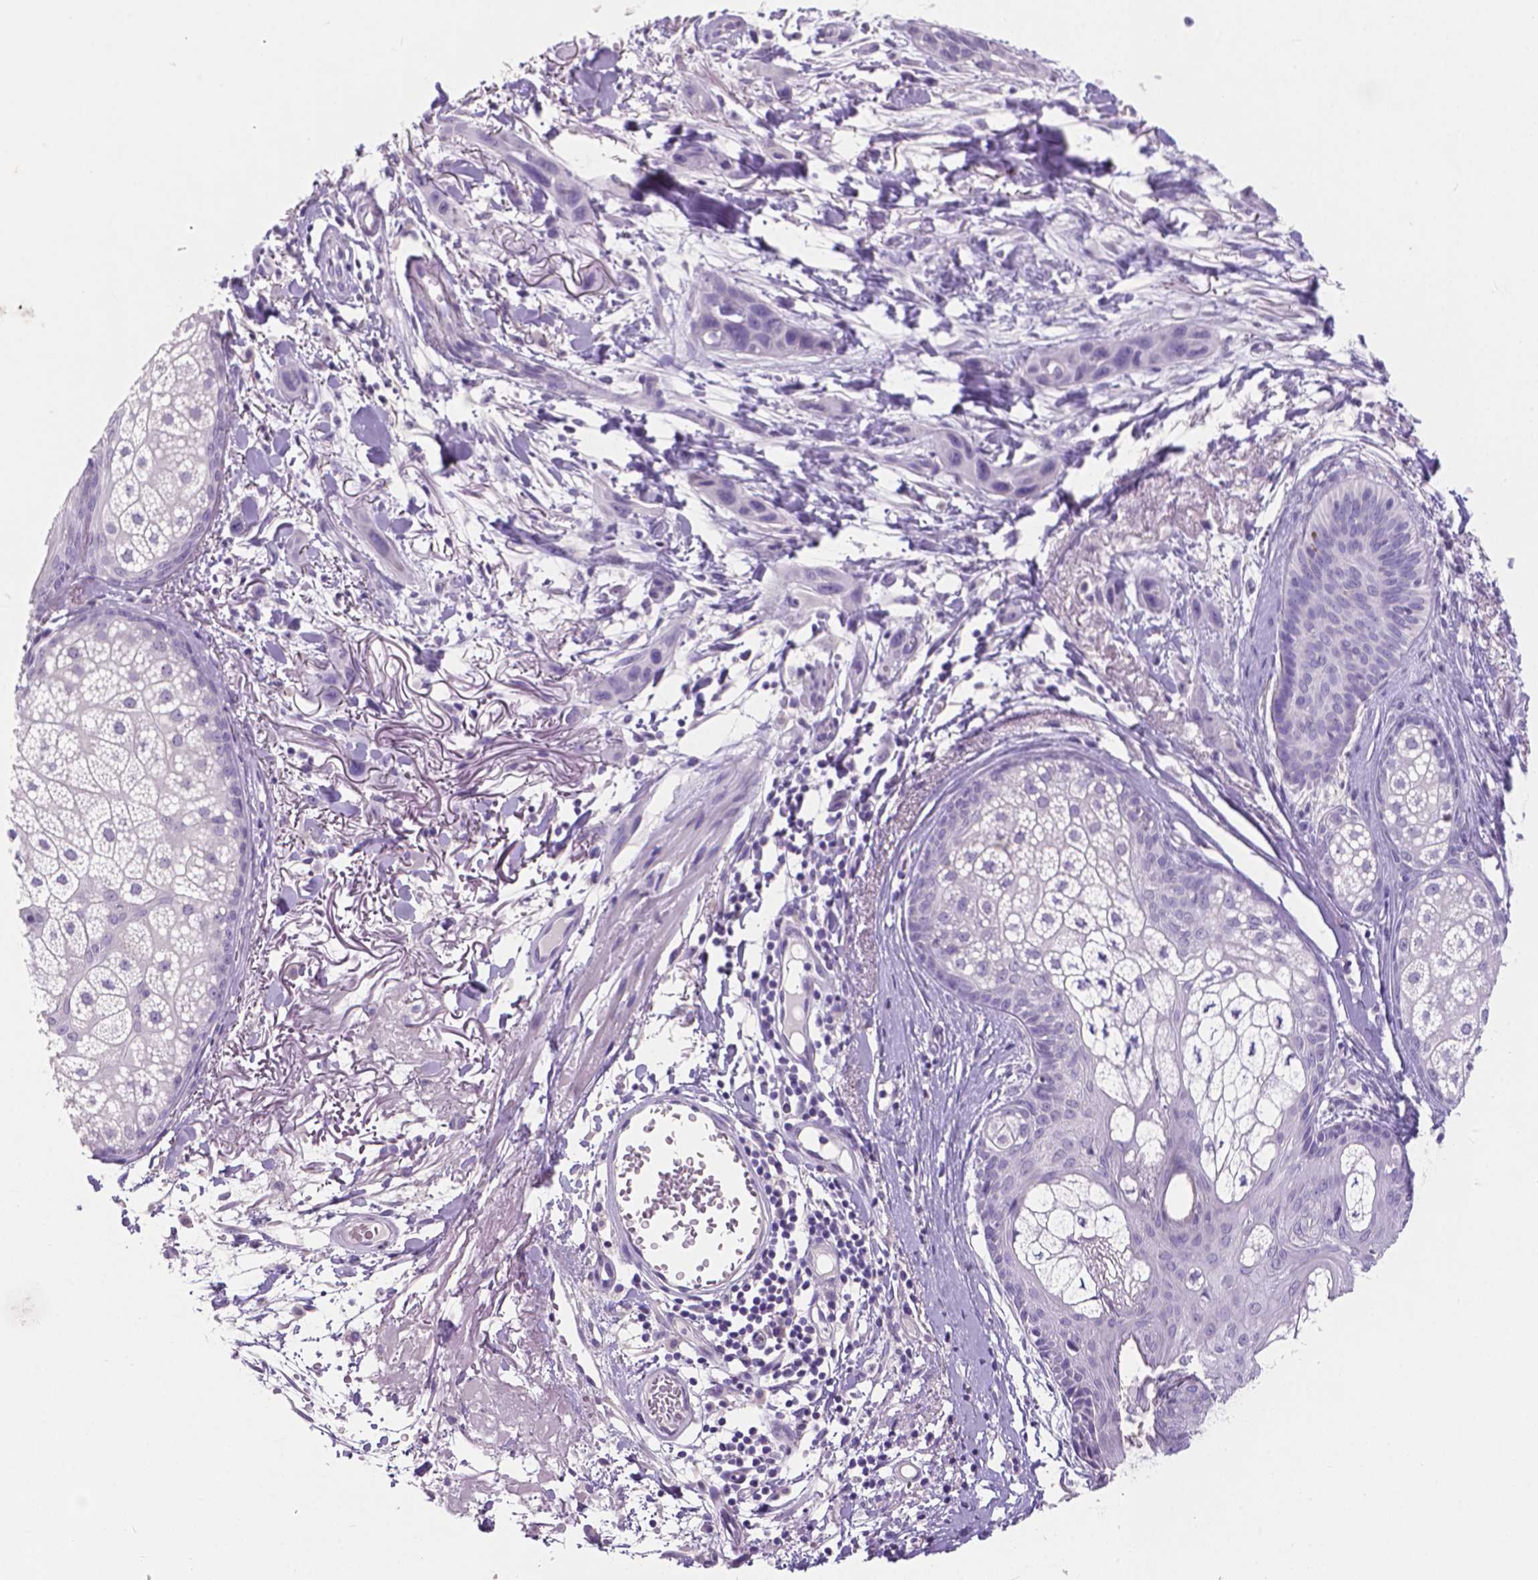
{"staining": {"intensity": "negative", "quantity": "none", "location": "none"}, "tissue": "skin cancer", "cell_type": "Tumor cells", "image_type": "cancer", "snomed": [{"axis": "morphology", "description": "Squamous cell carcinoma, NOS"}, {"axis": "topography", "description": "Skin"}], "caption": "IHC of squamous cell carcinoma (skin) reveals no positivity in tumor cells.", "gene": "XPNPEP2", "patient": {"sex": "male", "age": 79}}